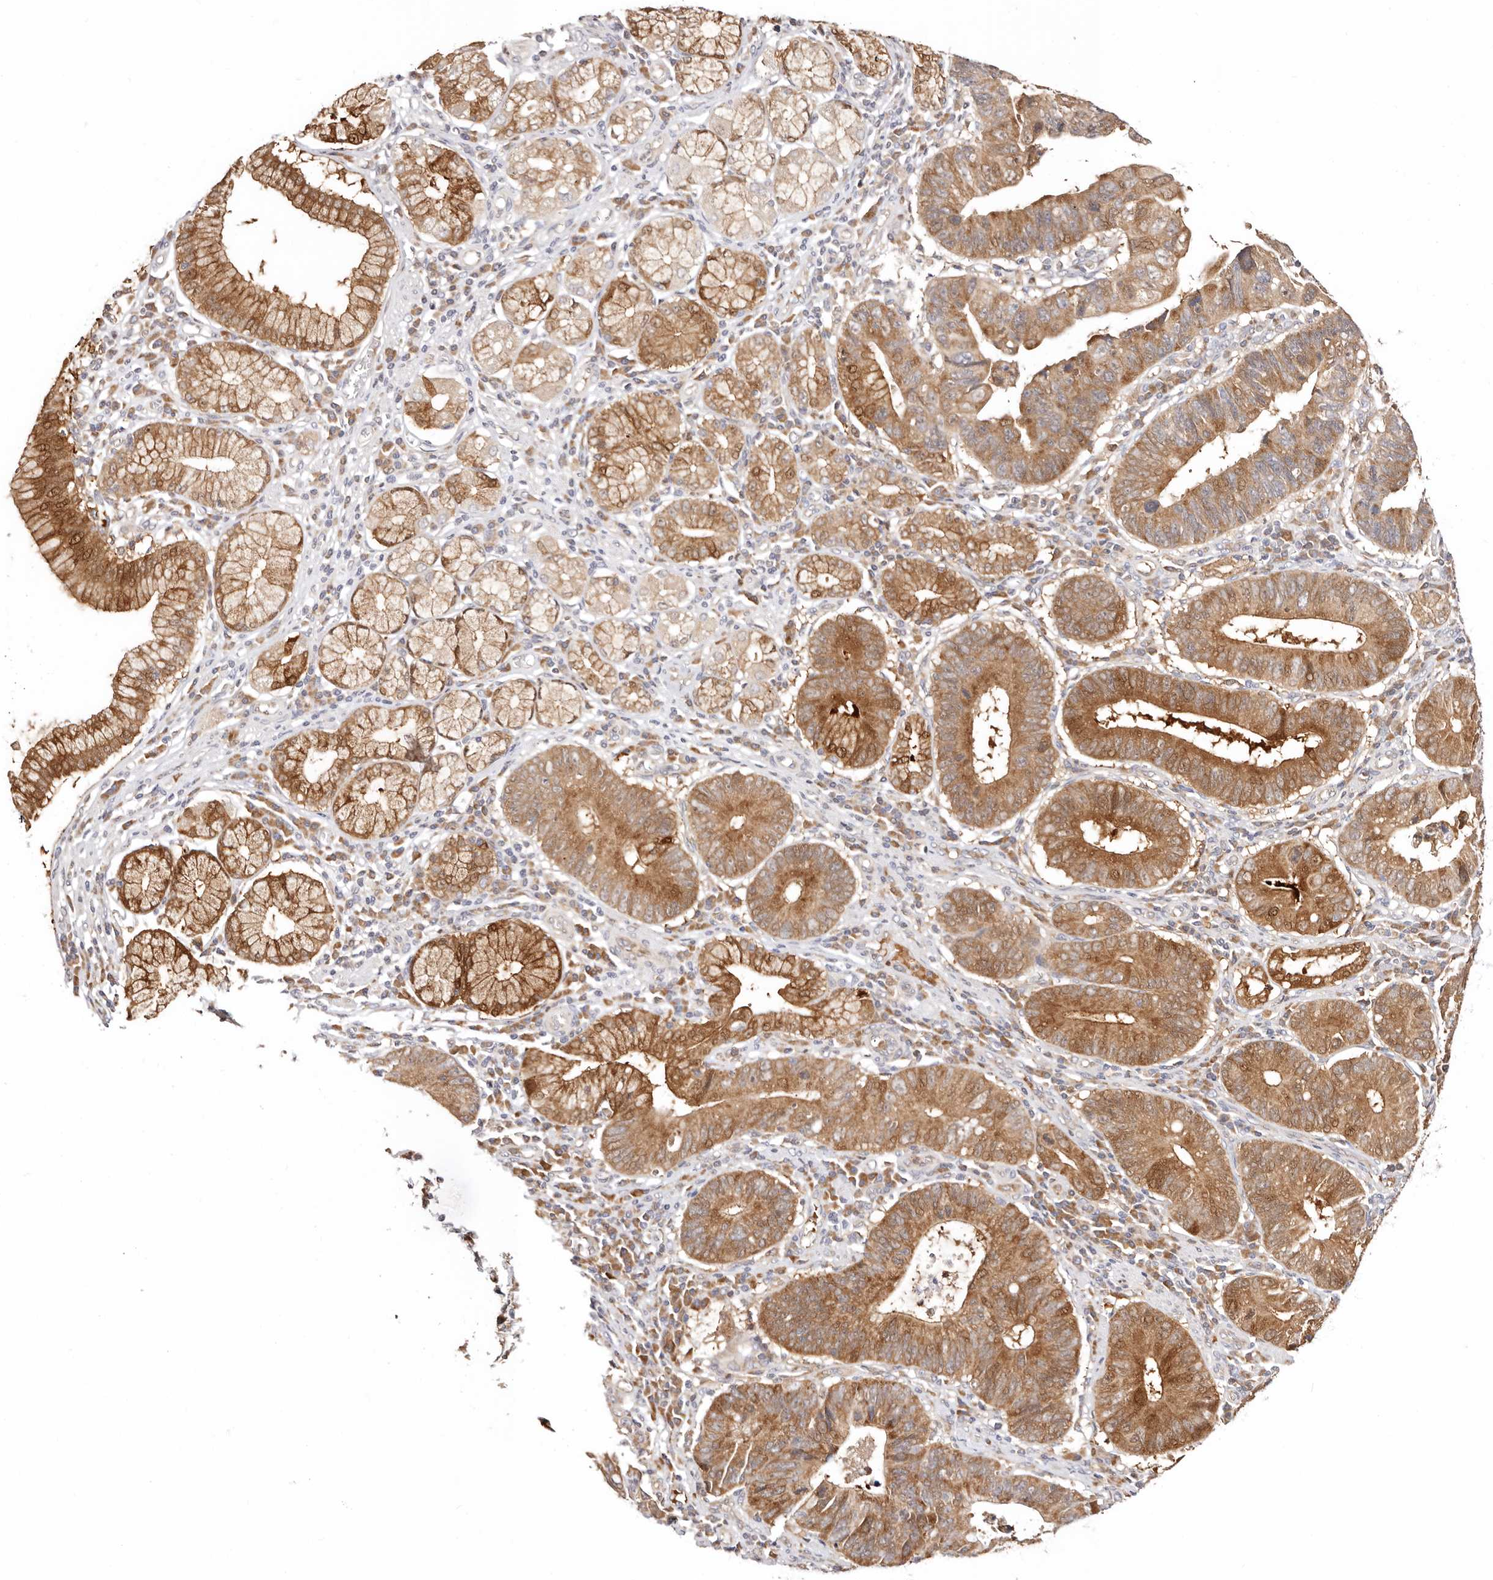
{"staining": {"intensity": "moderate", "quantity": ">75%", "location": "cytoplasmic/membranous,nuclear"}, "tissue": "stomach cancer", "cell_type": "Tumor cells", "image_type": "cancer", "snomed": [{"axis": "morphology", "description": "Adenocarcinoma, NOS"}, {"axis": "topography", "description": "Stomach"}], "caption": "This is a histology image of immunohistochemistry (IHC) staining of stomach cancer, which shows moderate positivity in the cytoplasmic/membranous and nuclear of tumor cells.", "gene": "BCL2L15", "patient": {"sex": "male", "age": 59}}